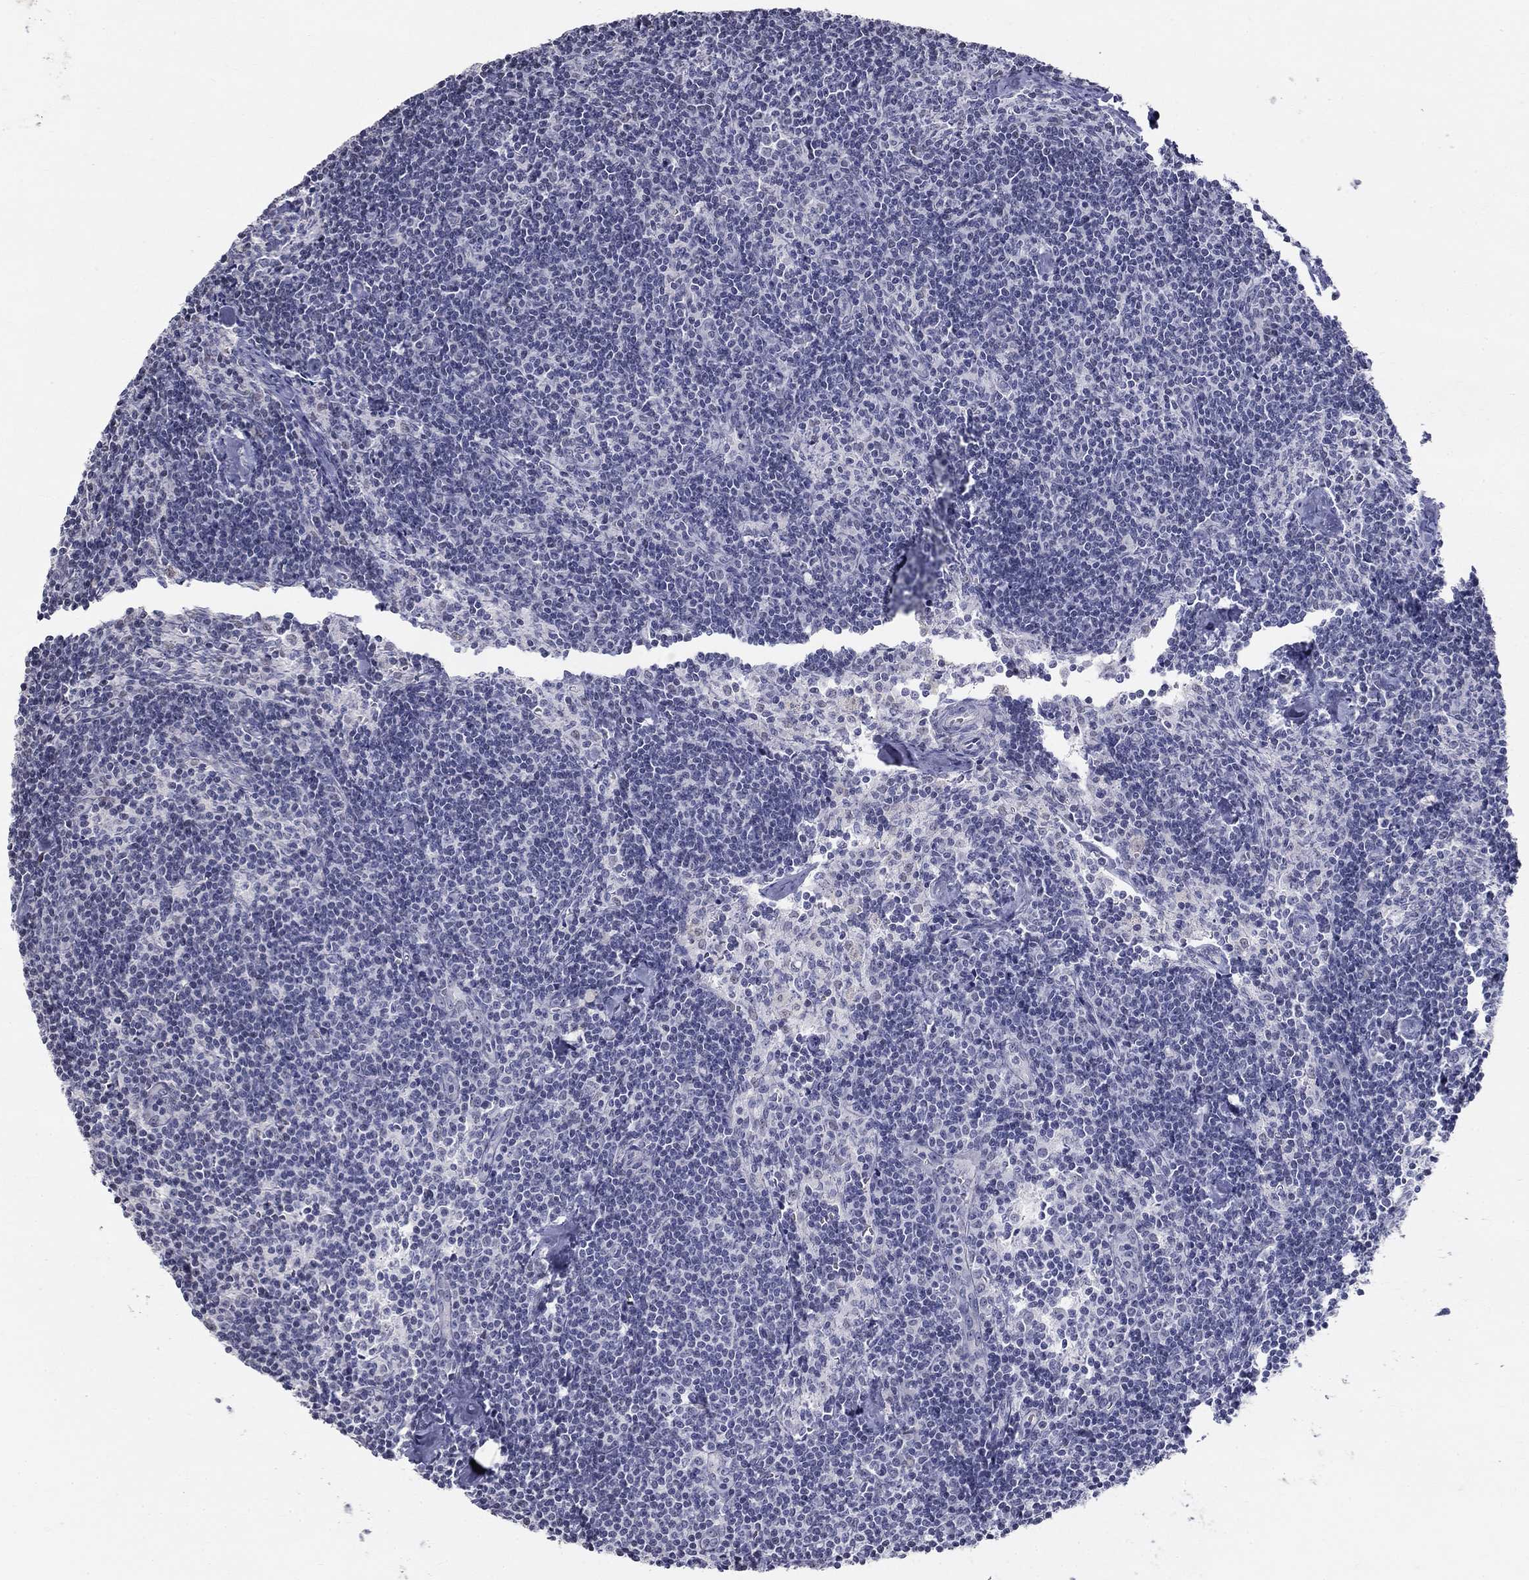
{"staining": {"intensity": "negative", "quantity": "none", "location": "none"}, "tissue": "lymph node", "cell_type": "Germinal center cells", "image_type": "normal", "snomed": [{"axis": "morphology", "description": "Normal tissue, NOS"}, {"axis": "topography", "description": "Lymph node"}], "caption": "A micrograph of lymph node stained for a protein demonstrates no brown staining in germinal center cells.", "gene": "ENSG00000290147", "patient": {"sex": "female", "age": 51}}